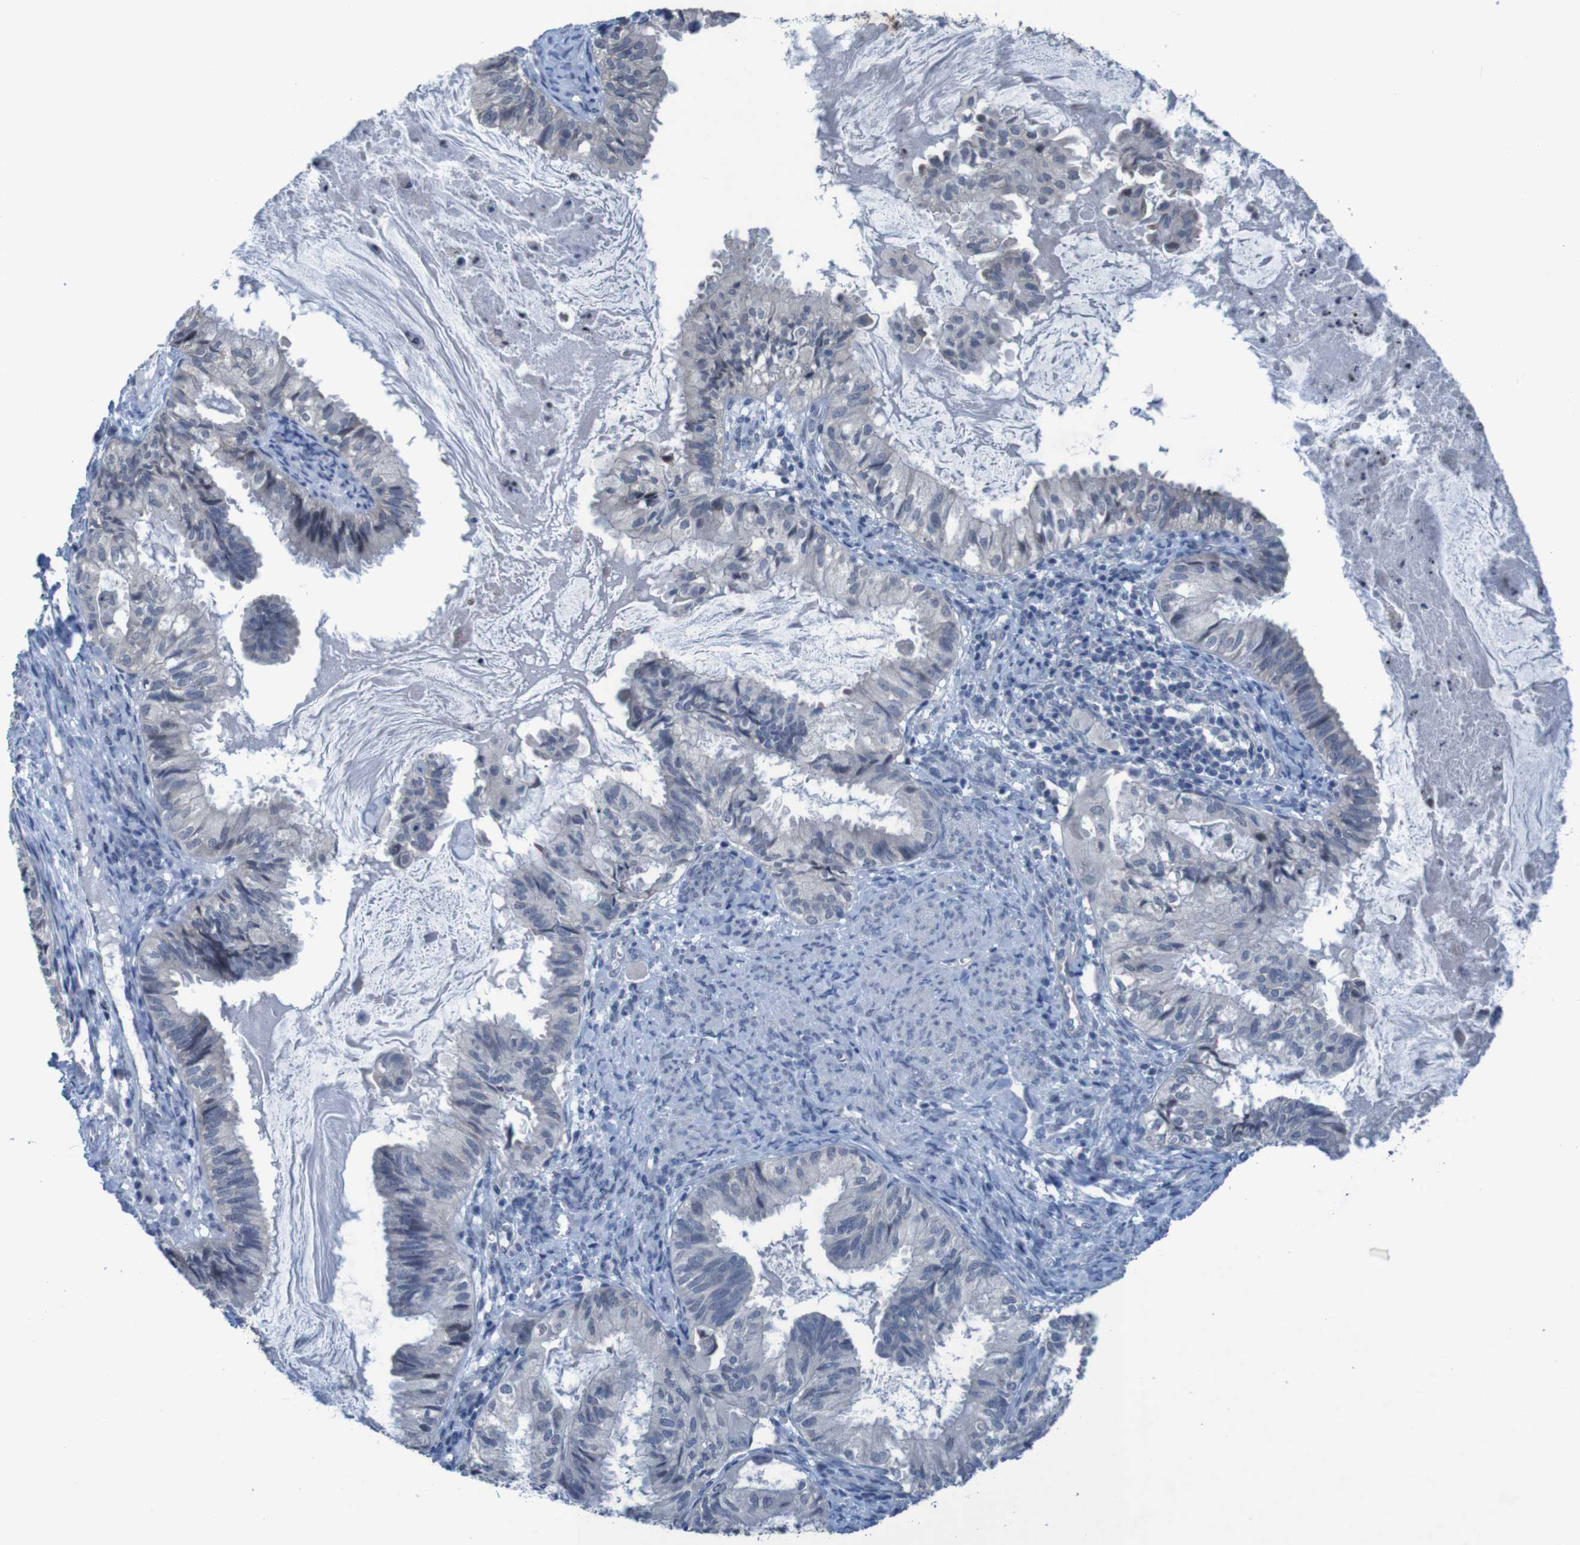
{"staining": {"intensity": "negative", "quantity": "none", "location": "none"}, "tissue": "cervical cancer", "cell_type": "Tumor cells", "image_type": "cancer", "snomed": [{"axis": "morphology", "description": "Normal tissue, NOS"}, {"axis": "morphology", "description": "Adenocarcinoma, NOS"}, {"axis": "topography", "description": "Cervix"}, {"axis": "topography", "description": "Endometrium"}], "caption": "Image shows no protein staining in tumor cells of cervical cancer tissue. Brightfield microscopy of IHC stained with DAB (brown) and hematoxylin (blue), captured at high magnification.", "gene": "CLDN18", "patient": {"sex": "female", "age": 86}}